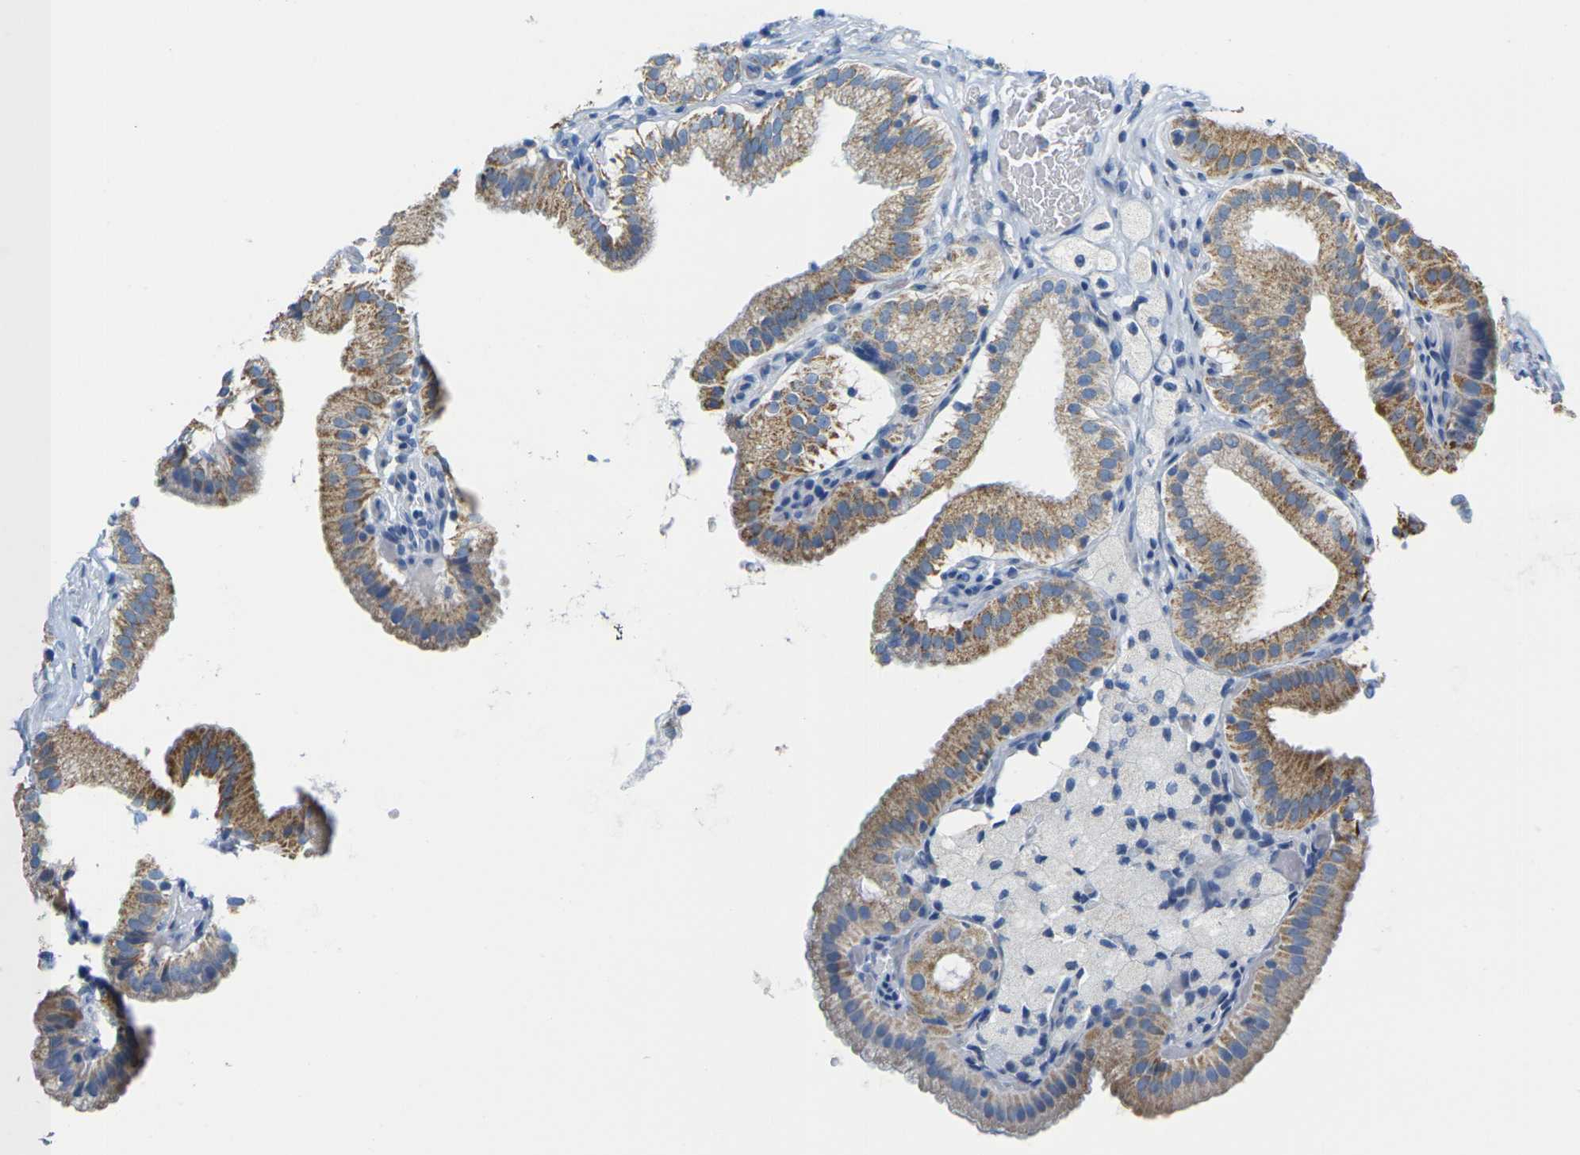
{"staining": {"intensity": "moderate", "quantity": ">75%", "location": "cytoplasmic/membranous"}, "tissue": "gallbladder", "cell_type": "Glandular cells", "image_type": "normal", "snomed": [{"axis": "morphology", "description": "Normal tissue, NOS"}, {"axis": "topography", "description": "Gallbladder"}], "caption": "Moderate cytoplasmic/membranous staining is identified in about >75% of glandular cells in benign gallbladder.", "gene": "TMEM204", "patient": {"sex": "male", "age": 54}}